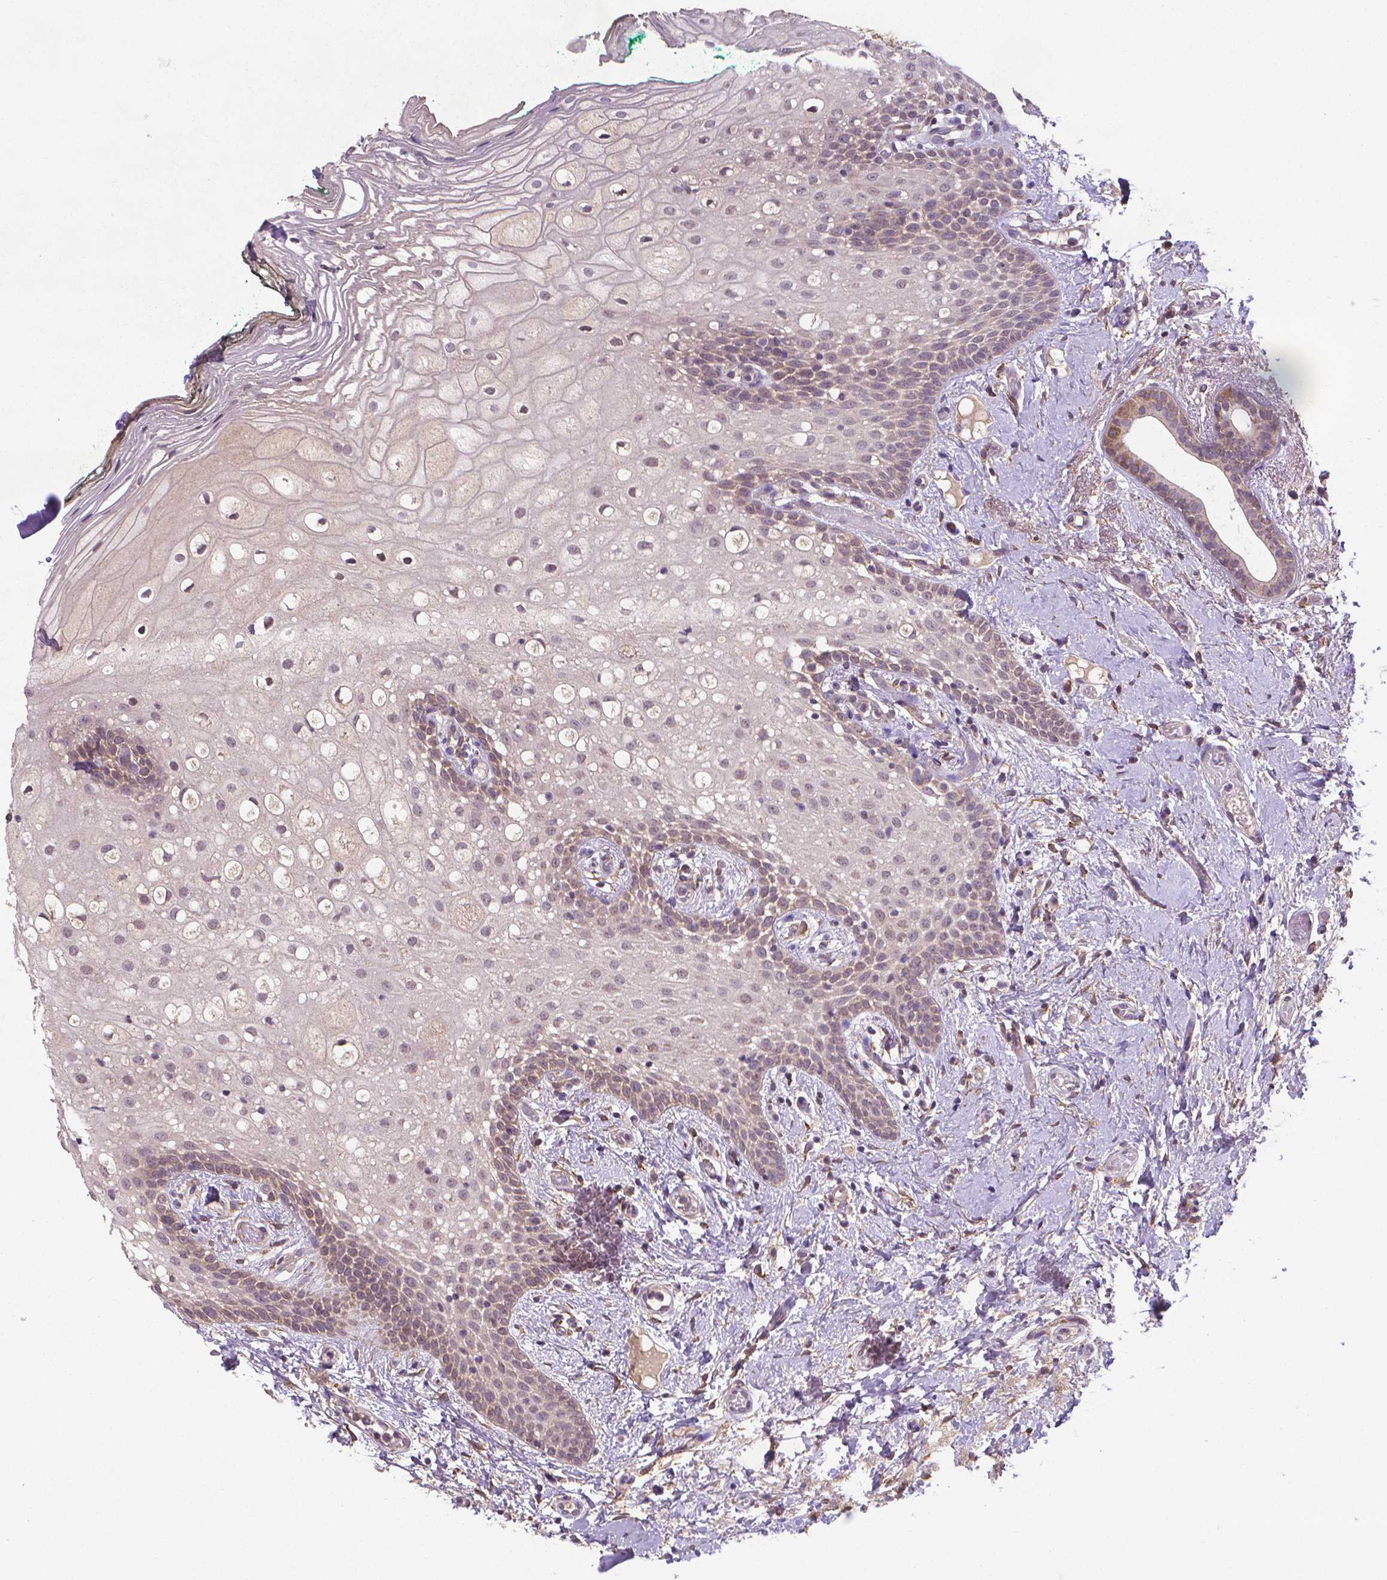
{"staining": {"intensity": "weak", "quantity": "<25%", "location": "cytoplasmic/membranous"}, "tissue": "oral mucosa", "cell_type": "Squamous epithelial cells", "image_type": "normal", "snomed": [{"axis": "morphology", "description": "Normal tissue, NOS"}, {"axis": "topography", "description": "Oral tissue"}], "caption": "Immunohistochemistry (IHC) histopathology image of normal oral mucosa: oral mucosa stained with DAB shows no significant protein staining in squamous epithelial cells.", "gene": "GPR63", "patient": {"sex": "female", "age": 83}}